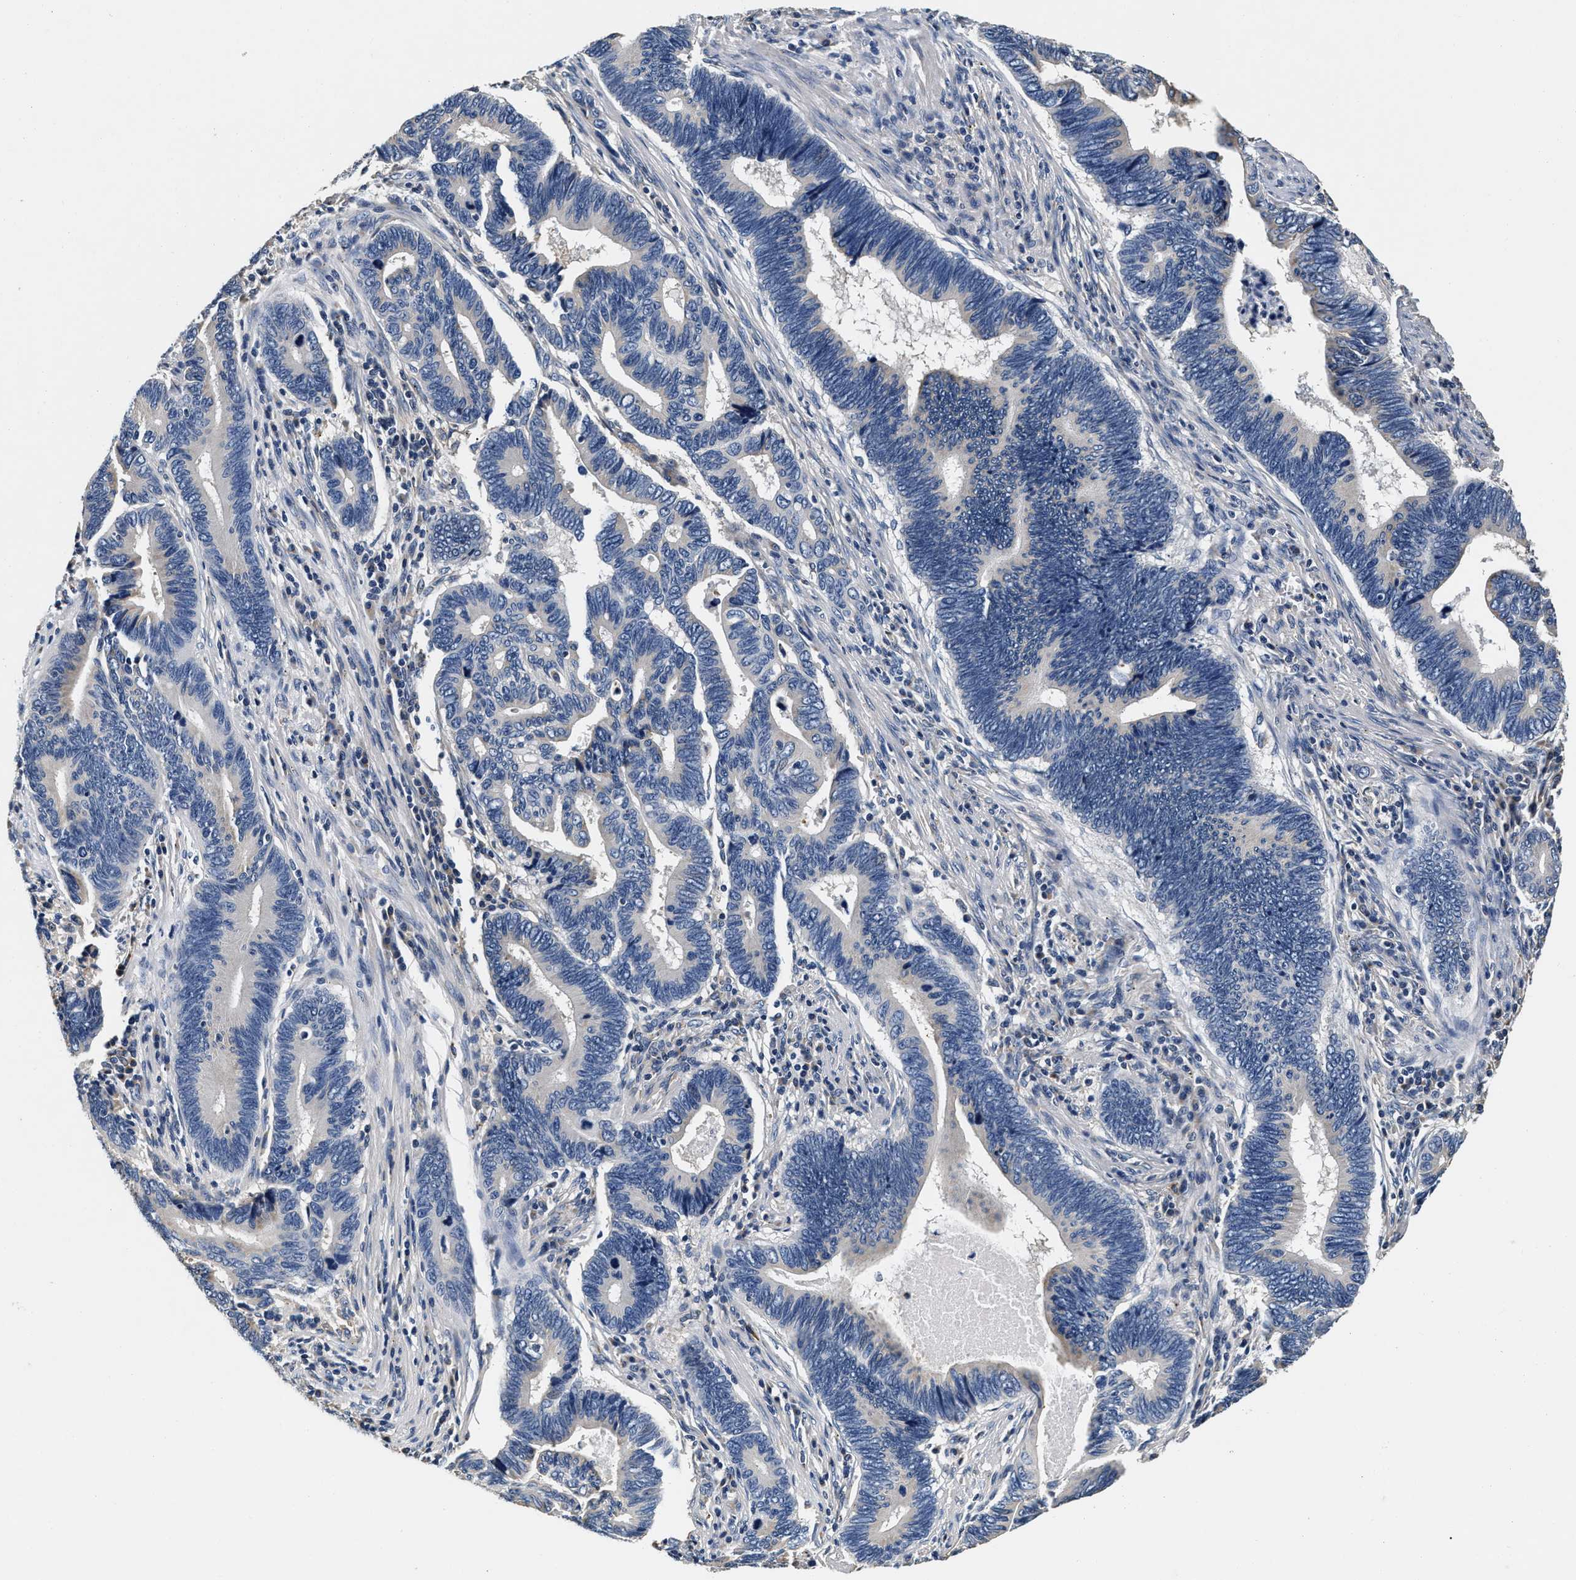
{"staining": {"intensity": "negative", "quantity": "none", "location": "none"}, "tissue": "pancreatic cancer", "cell_type": "Tumor cells", "image_type": "cancer", "snomed": [{"axis": "morphology", "description": "Adenocarcinoma, NOS"}, {"axis": "topography", "description": "Pancreas"}], "caption": "The immunohistochemistry histopathology image has no significant staining in tumor cells of adenocarcinoma (pancreatic) tissue. (Brightfield microscopy of DAB (3,3'-diaminobenzidine) immunohistochemistry (IHC) at high magnification).", "gene": "ABCG8", "patient": {"sex": "female", "age": 70}}